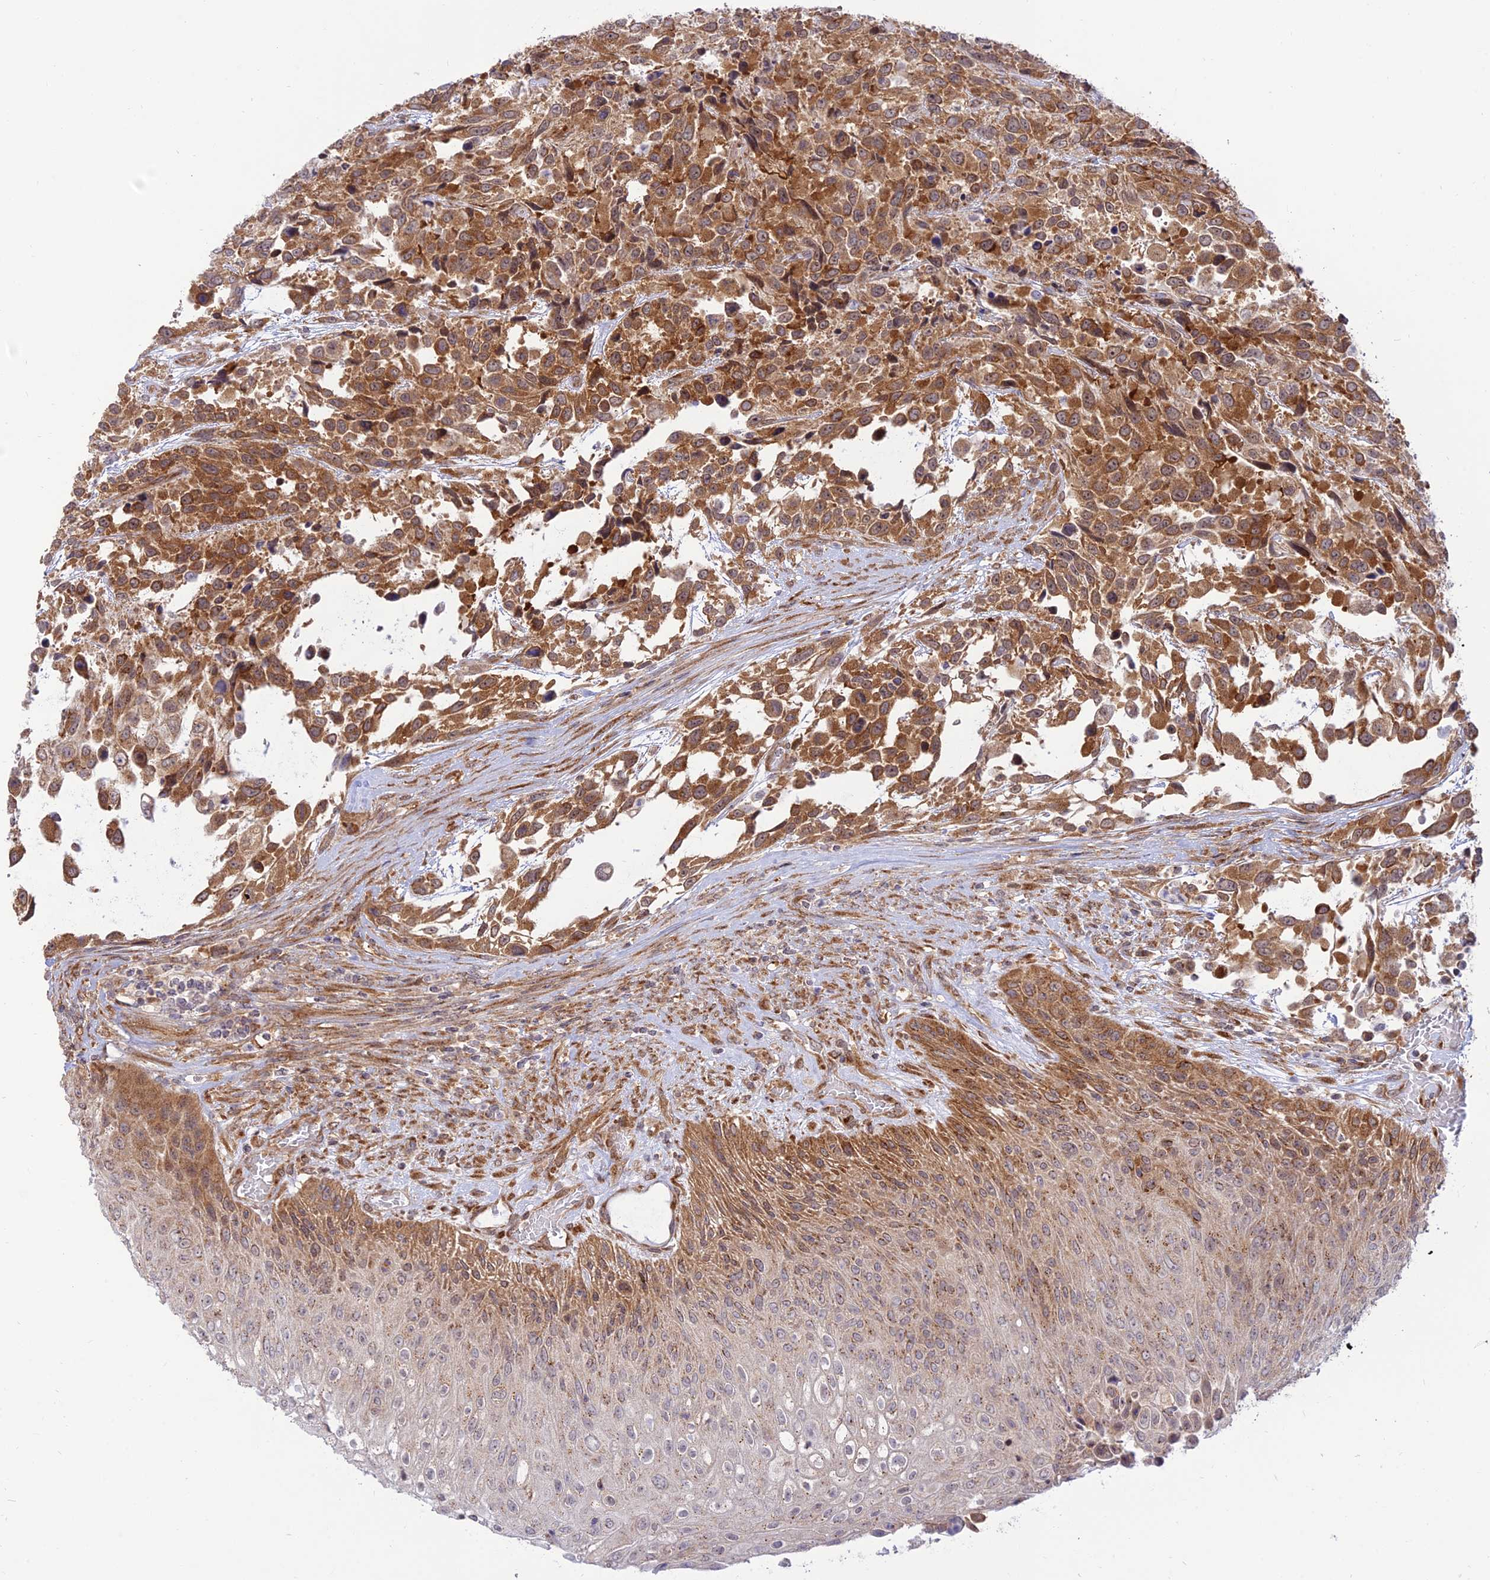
{"staining": {"intensity": "moderate", "quantity": ">75%", "location": "cytoplasmic/membranous"}, "tissue": "urothelial cancer", "cell_type": "Tumor cells", "image_type": "cancer", "snomed": [{"axis": "morphology", "description": "Urothelial carcinoma, High grade"}, {"axis": "topography", "description": "Urinary bladder"}], "caption": "High-grade urothelial carcinoma stained with a protein marker displays moderate staining in tumor cells.", "gene": "GOLGA3", "patient": {"sex": "female", "age": 70}}